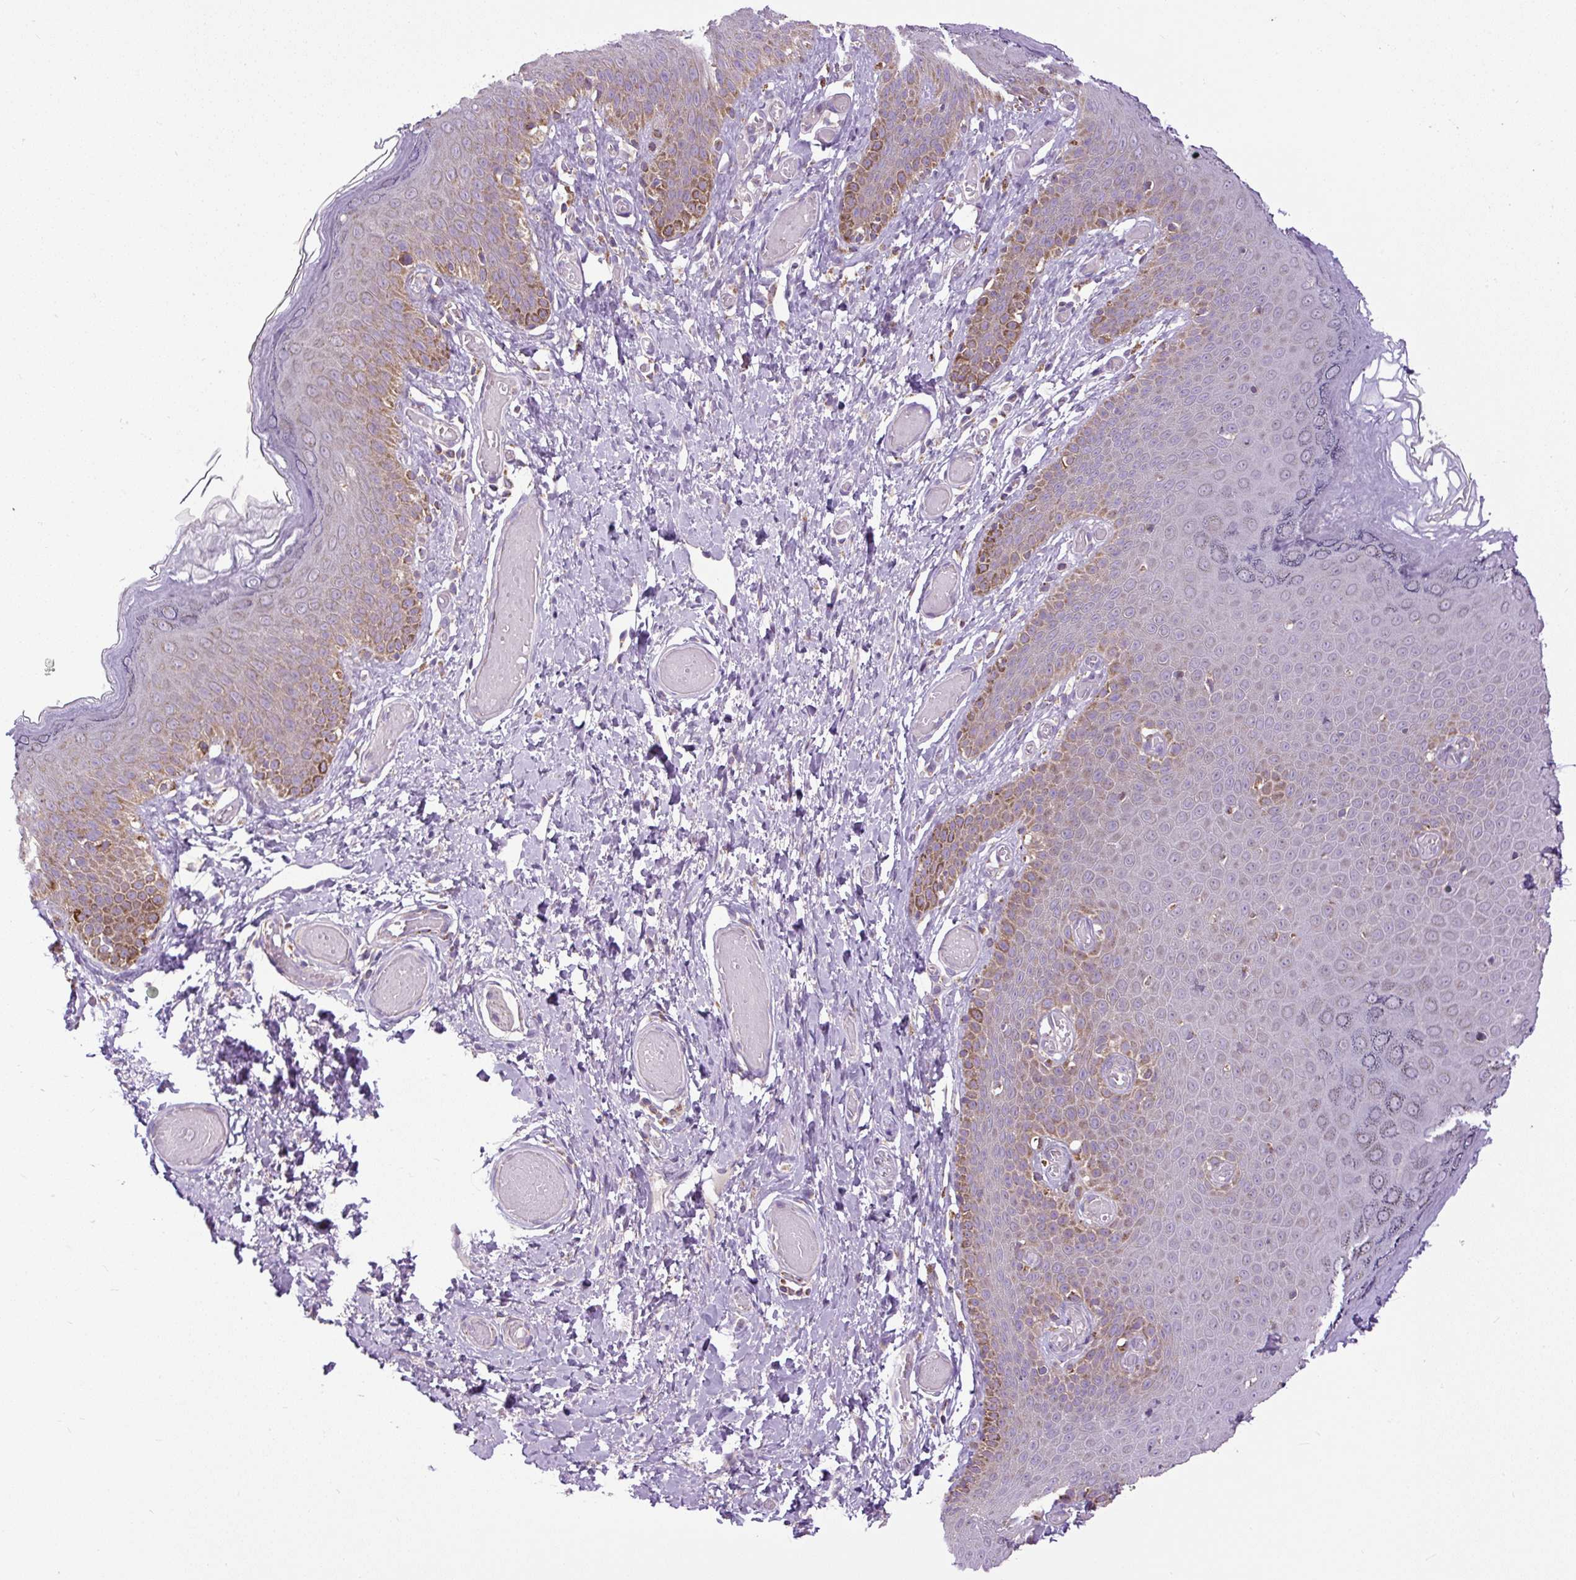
{"staining": {"intensity": "moderate", "quantity": "25%-75%", "location": "cytoplasmic/membranous"}, "tissue": "skin", "cell_type": "Epidermal cells", "image_type": "normal", "snomed": [{"axis": "morphology", "description": "Normal tissue, NOS"}, {"axis": "topography", "description": "Anal"}], "caption": "This histopathology image displays unremarkable skin stained with IHC to label a protein in brown. The cytoplasmic/membranous of epidermal cells show moderate positivity for the protein. Nuclei are counter-stained blue.", "gene": "TM2D3", "patient": {"sex": "female", "age": 40}}